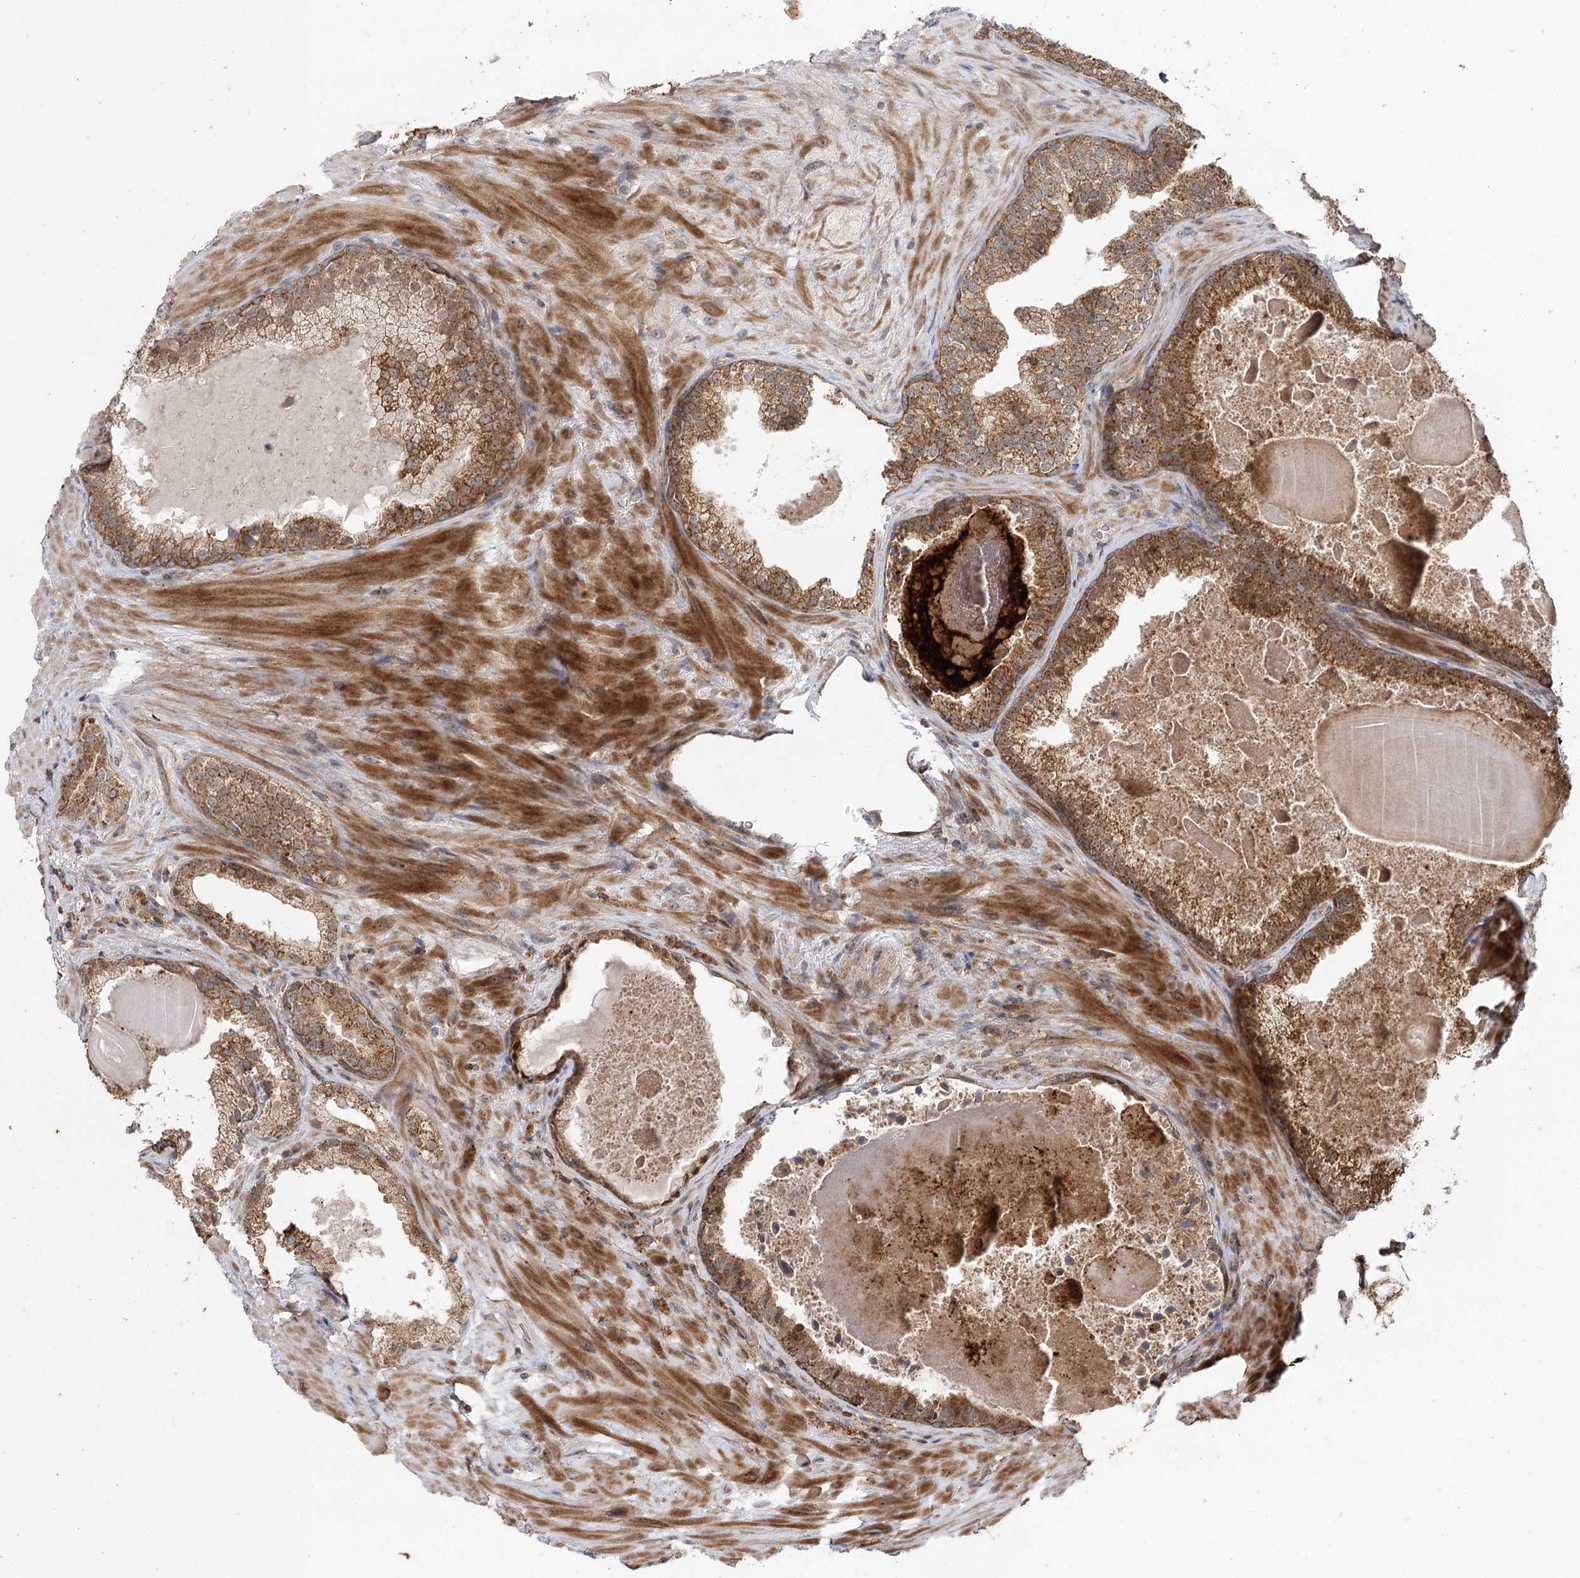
{"staining": {"intensity": "moderate", "quantity": ">75%", "location": "cytoplasmic/membranous,nuclear"}, "tissue": "prostate cancer", "cell_type": "Tumor cells", "image_type": "cancer", "snomed": [{"axis": "morphology", "description": "Adenocarcinoma, Low grade"}, {"axis": "topography", "description": "Prostate"}], "caption": "Prostate cancer (low-grade adenocarcinoma) stained with a brown dye displays moderate cytoplasmic/membranous and nuclear positive expression in about >75% of tumor cells.", "gene": "RAPGEF6", "patient": {"sex": "male", "age": 69}}